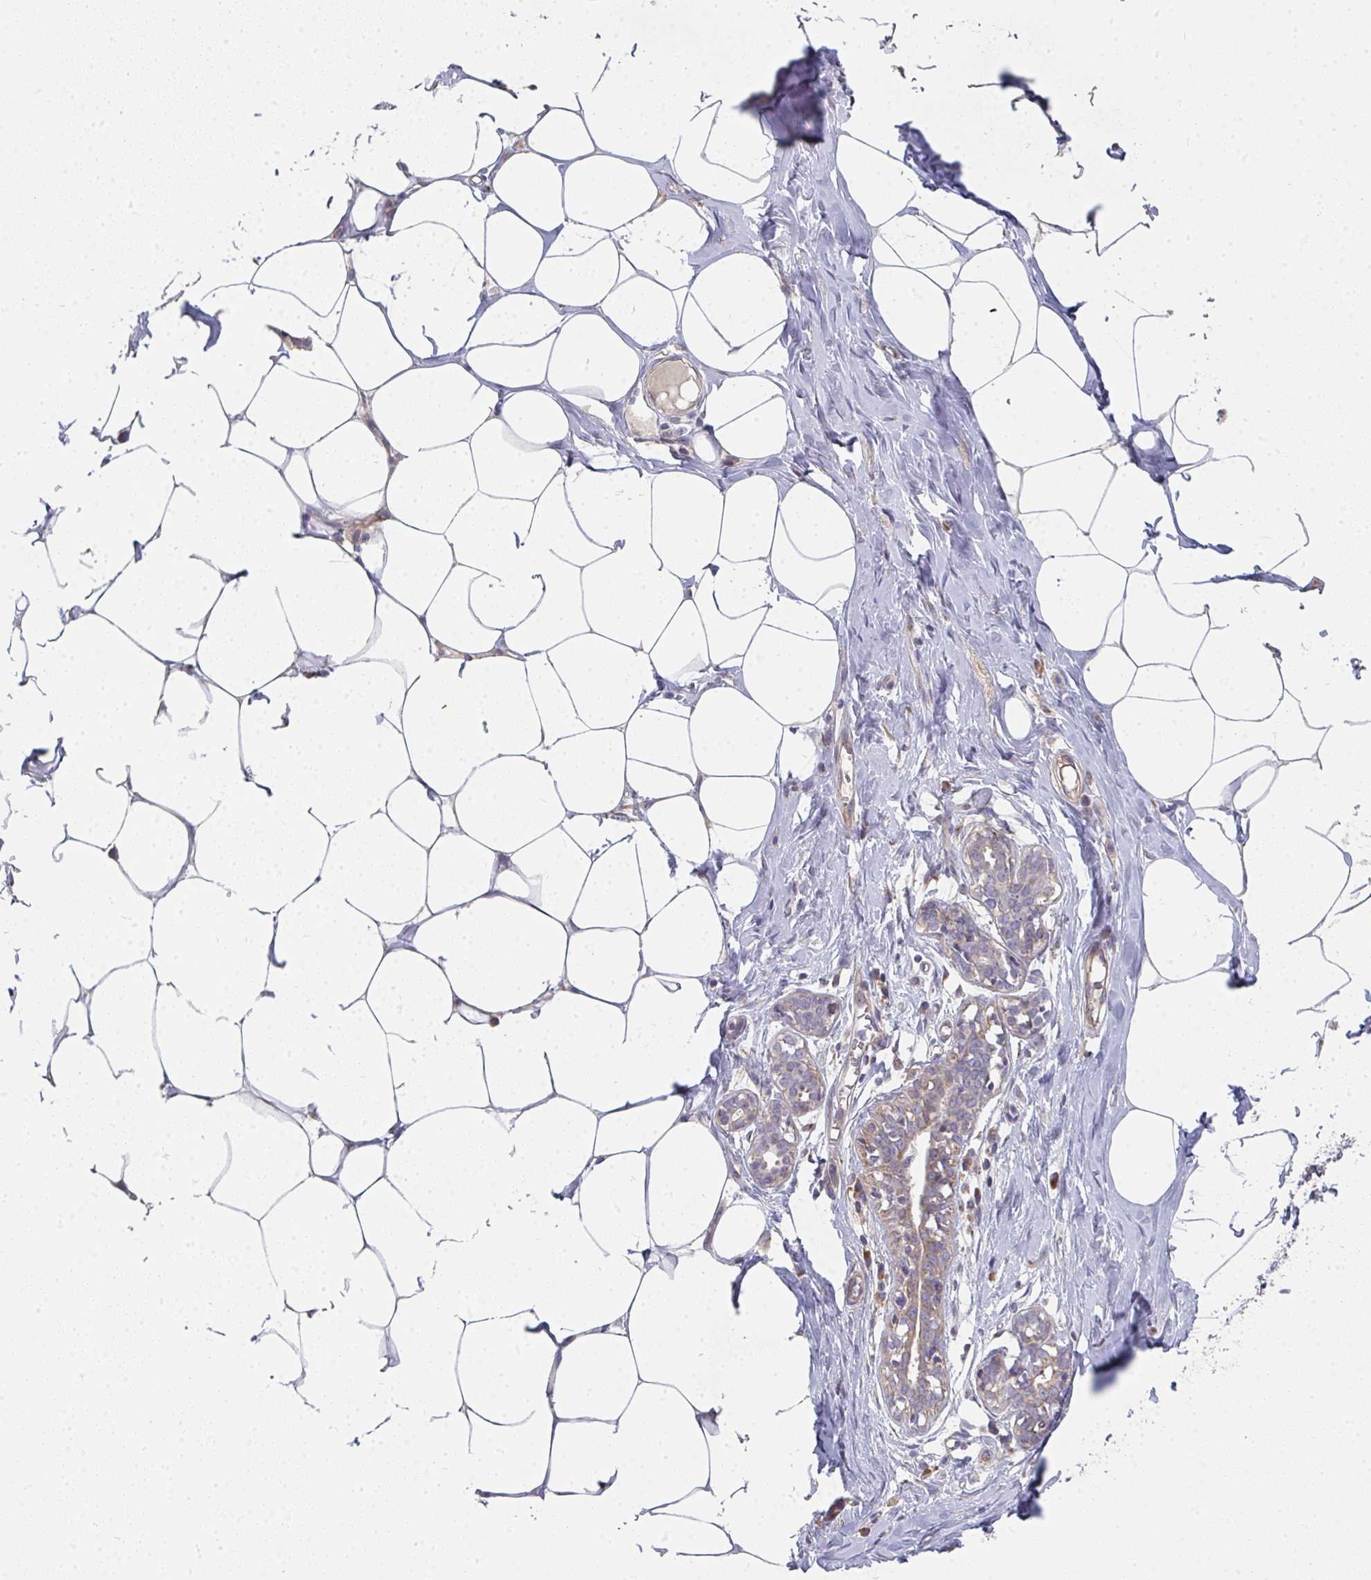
{"staining": {"intensity": "negative", "quantity": "none", "location": "none"}, "tissue": "breast", "cell_type": "Adipocytes", "image_type": "normal", "snomed": [{"axis": "morphology", "description": "Normal tissue, NOS"}, {"axis": "topography", "description": "Breast"}], "caption": "This histopathology image is of unremarkable breast stained with IHC to label a protein in brown with the nuclei are counter-stained blue. There is no positivity in adipocytes. (DAB (3,3'-diaminobenzidine) immunohistochemistry (IHC) with hematoxylin counter stain).", "gene": "RHEBL1", "patient": {"sex": "female", "age": 27}}